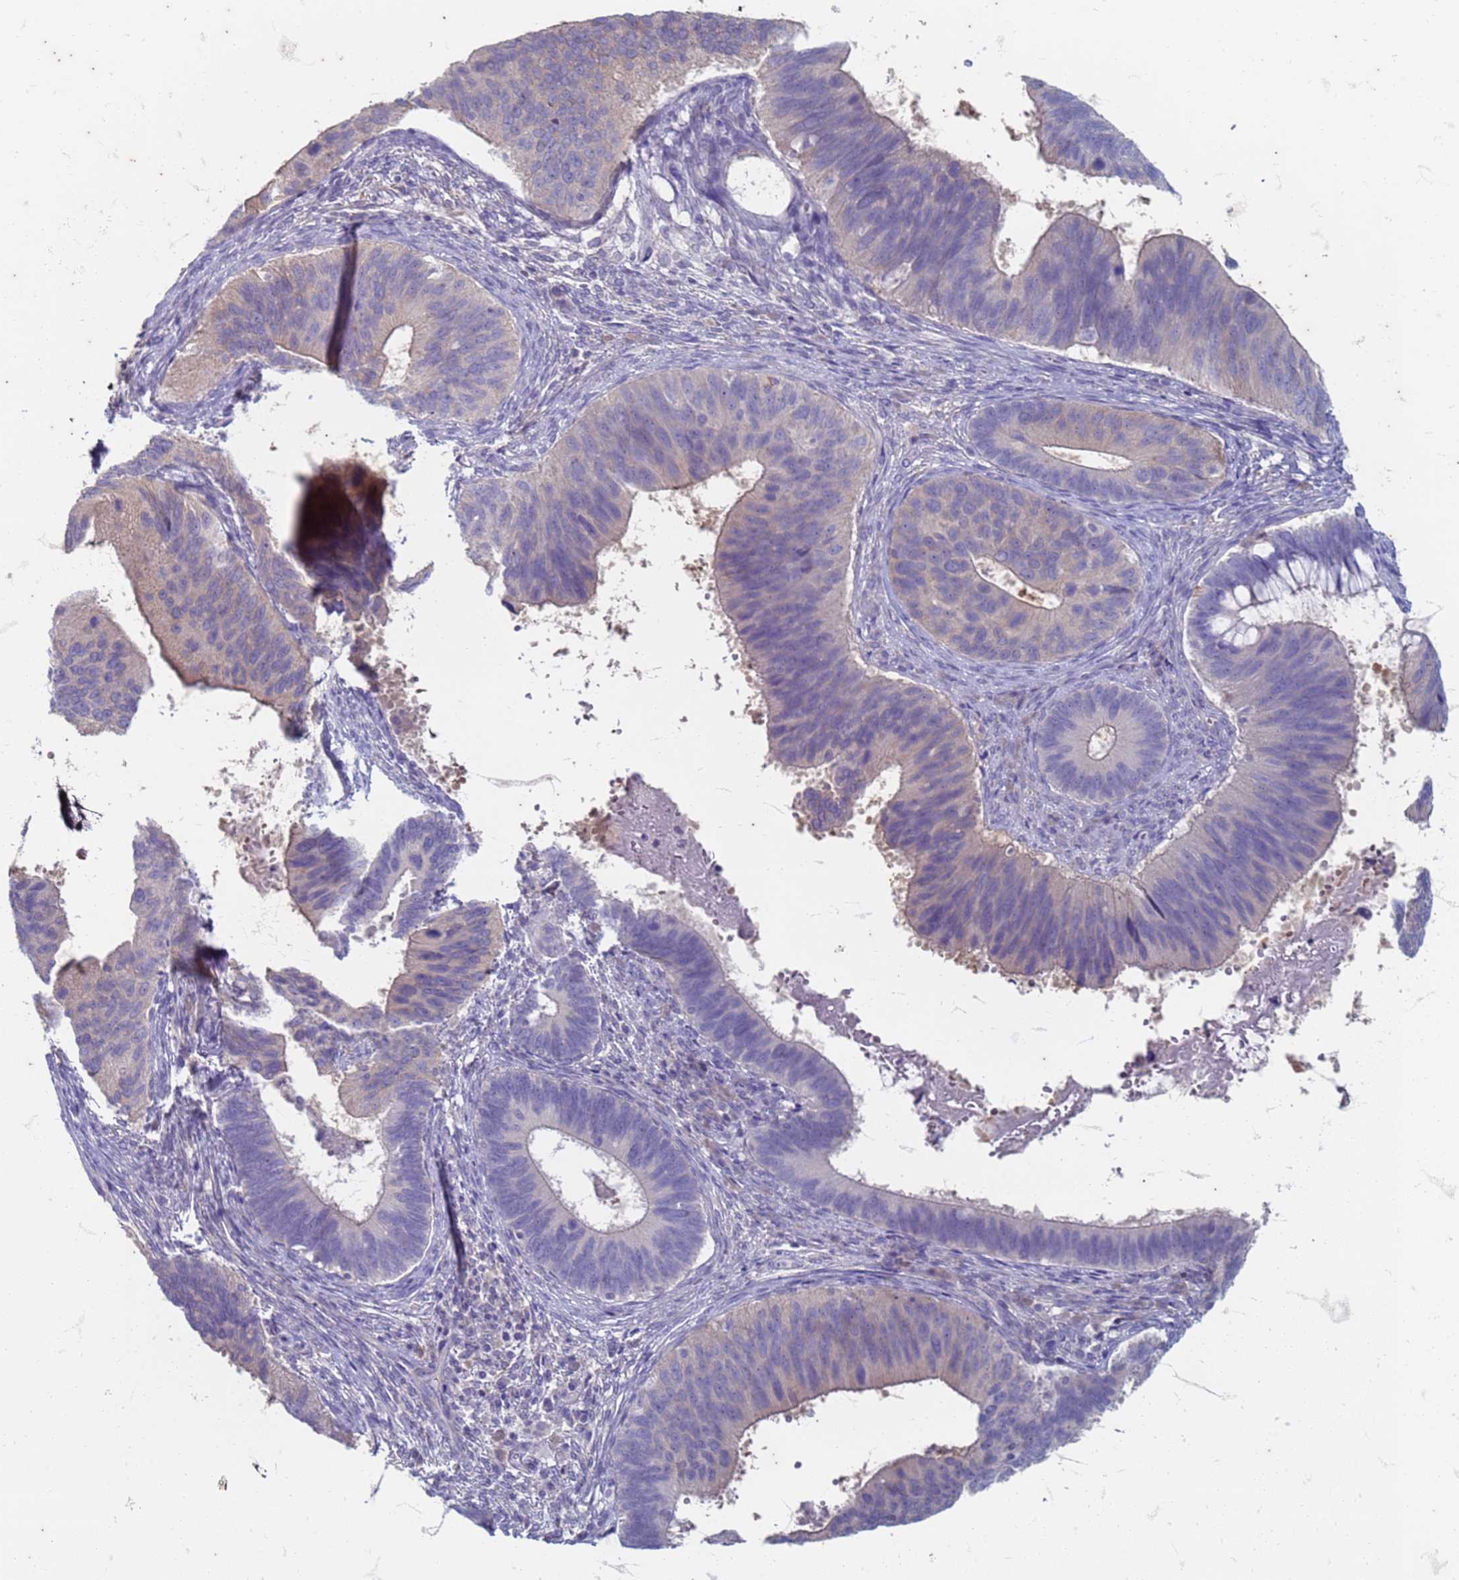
{"staining": {"intensity": "negative", "quantity": "none", "location": "none"}, "tissue": "cervical cancer", "cell_type": "Tumor cells", "image_type": "cancer", "snomed": [{"axis": "morphology", "description": "Adenocarcinoma, NOS"}, {"axis": "topography", "description": "Cervix"}], "caption": "An immunohistochemistry histopathology image of cervical adenocarcinoma is shown. There is no staining in tumor cells of cervical adenocarcinoma.", "gene": "SUCO", "patient": {"sex": "female", "age": 42}}